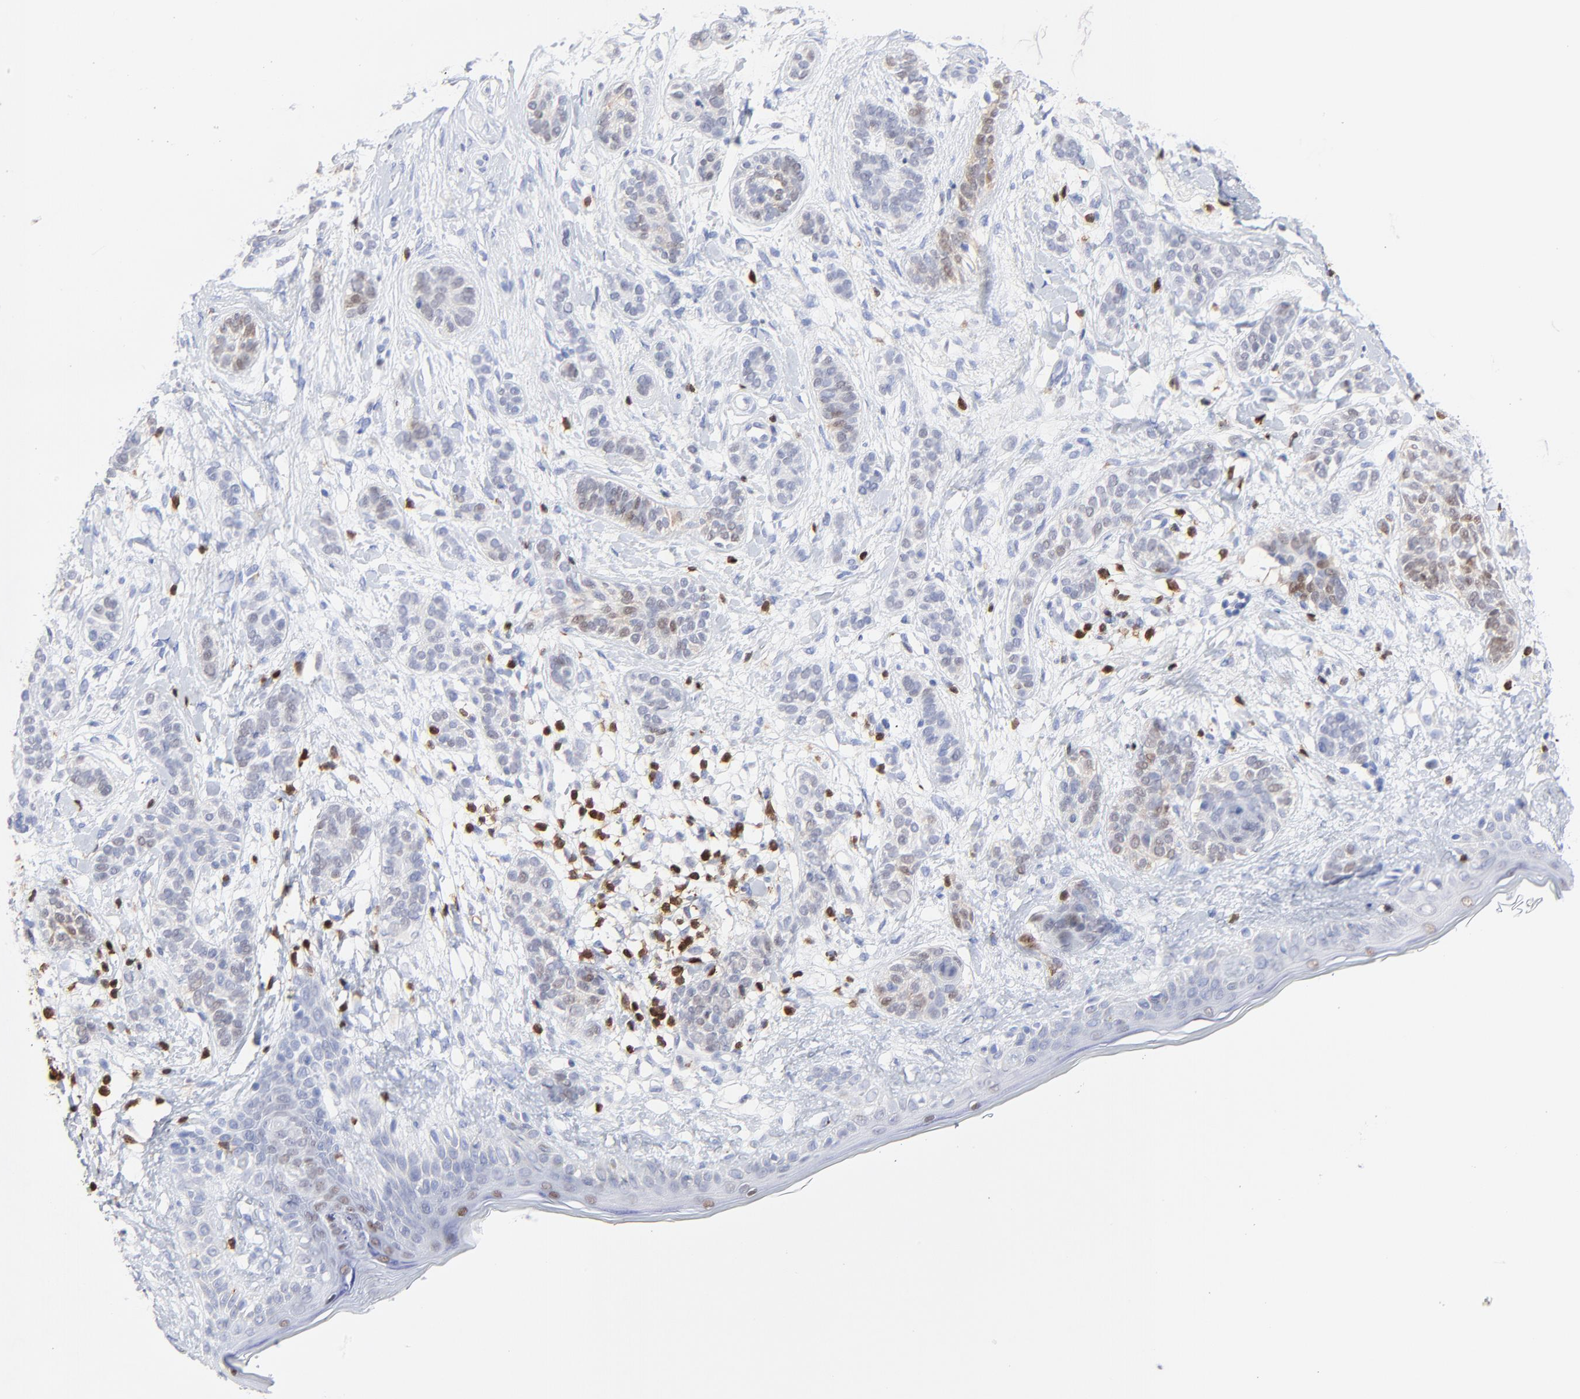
{"staining": {"intensity": "moderate", "quantity": "25%-75%", "location": "nuclear"}, "tissue": "skin cancer", "cell_type": "Tumor cells", "image_type": "cancer", "snomed": [{"axis": "morphology", "description": "Normal tissue, NOS"}, {"axis": "morphology", "description": "Basal cell carcinoma"}, {"axis": "topography", "description": "Skin"}], "caption": "A photomicrograph of basal cell carcinoma (skin) stained for a protein exhibits moderate nuclear brown staining in tumor cells. (DAB (3,3'-diaminobenzidine) IHC with brightfield microscopy, high magnification).", "gene": "ZAP70", "patient": {"sex": "male", "age": 63}}